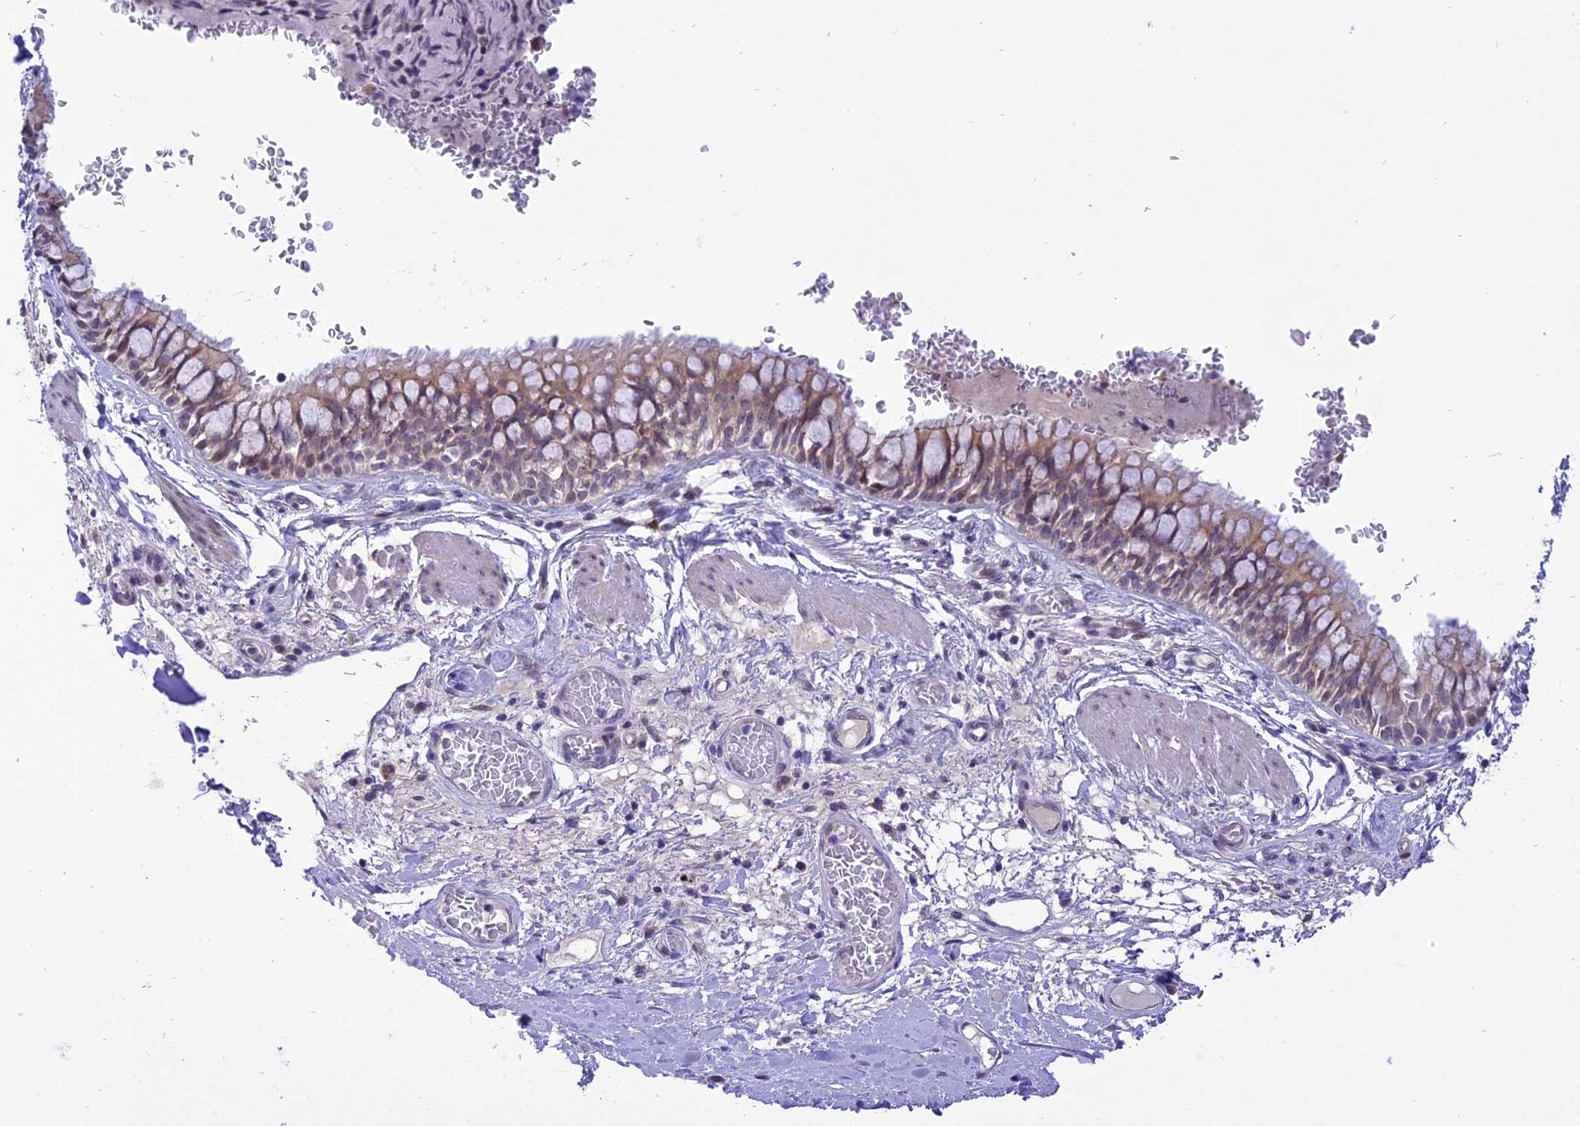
{"staining": {"intensity": "weak", "quantity": ">75%", "location": "cytoplasmic/membranous"}, "tissue": "bronchus", "cell_type": "Respiratory epithelial cells", "image_type": "normal", "snomed": [{"axis": "morphology", "description": "Normal tissue, NOS"}, {"axis": "topography", "description": "Cartilage tissue"}, {"axis": "topography", "description": "Bronchus"}], "caption": "Respiratory epithelial cells demonstrate low levels of weak cytoplasmic/membranous positivity in about >75% of cells in unremarkable human bronchus. (DAB (3,3'-diaminobenzidine) = brown stain, brightfield microscopy at high magnification).", "gene": "ZNF837", "patient": {"sex": "female", "age": 36}}